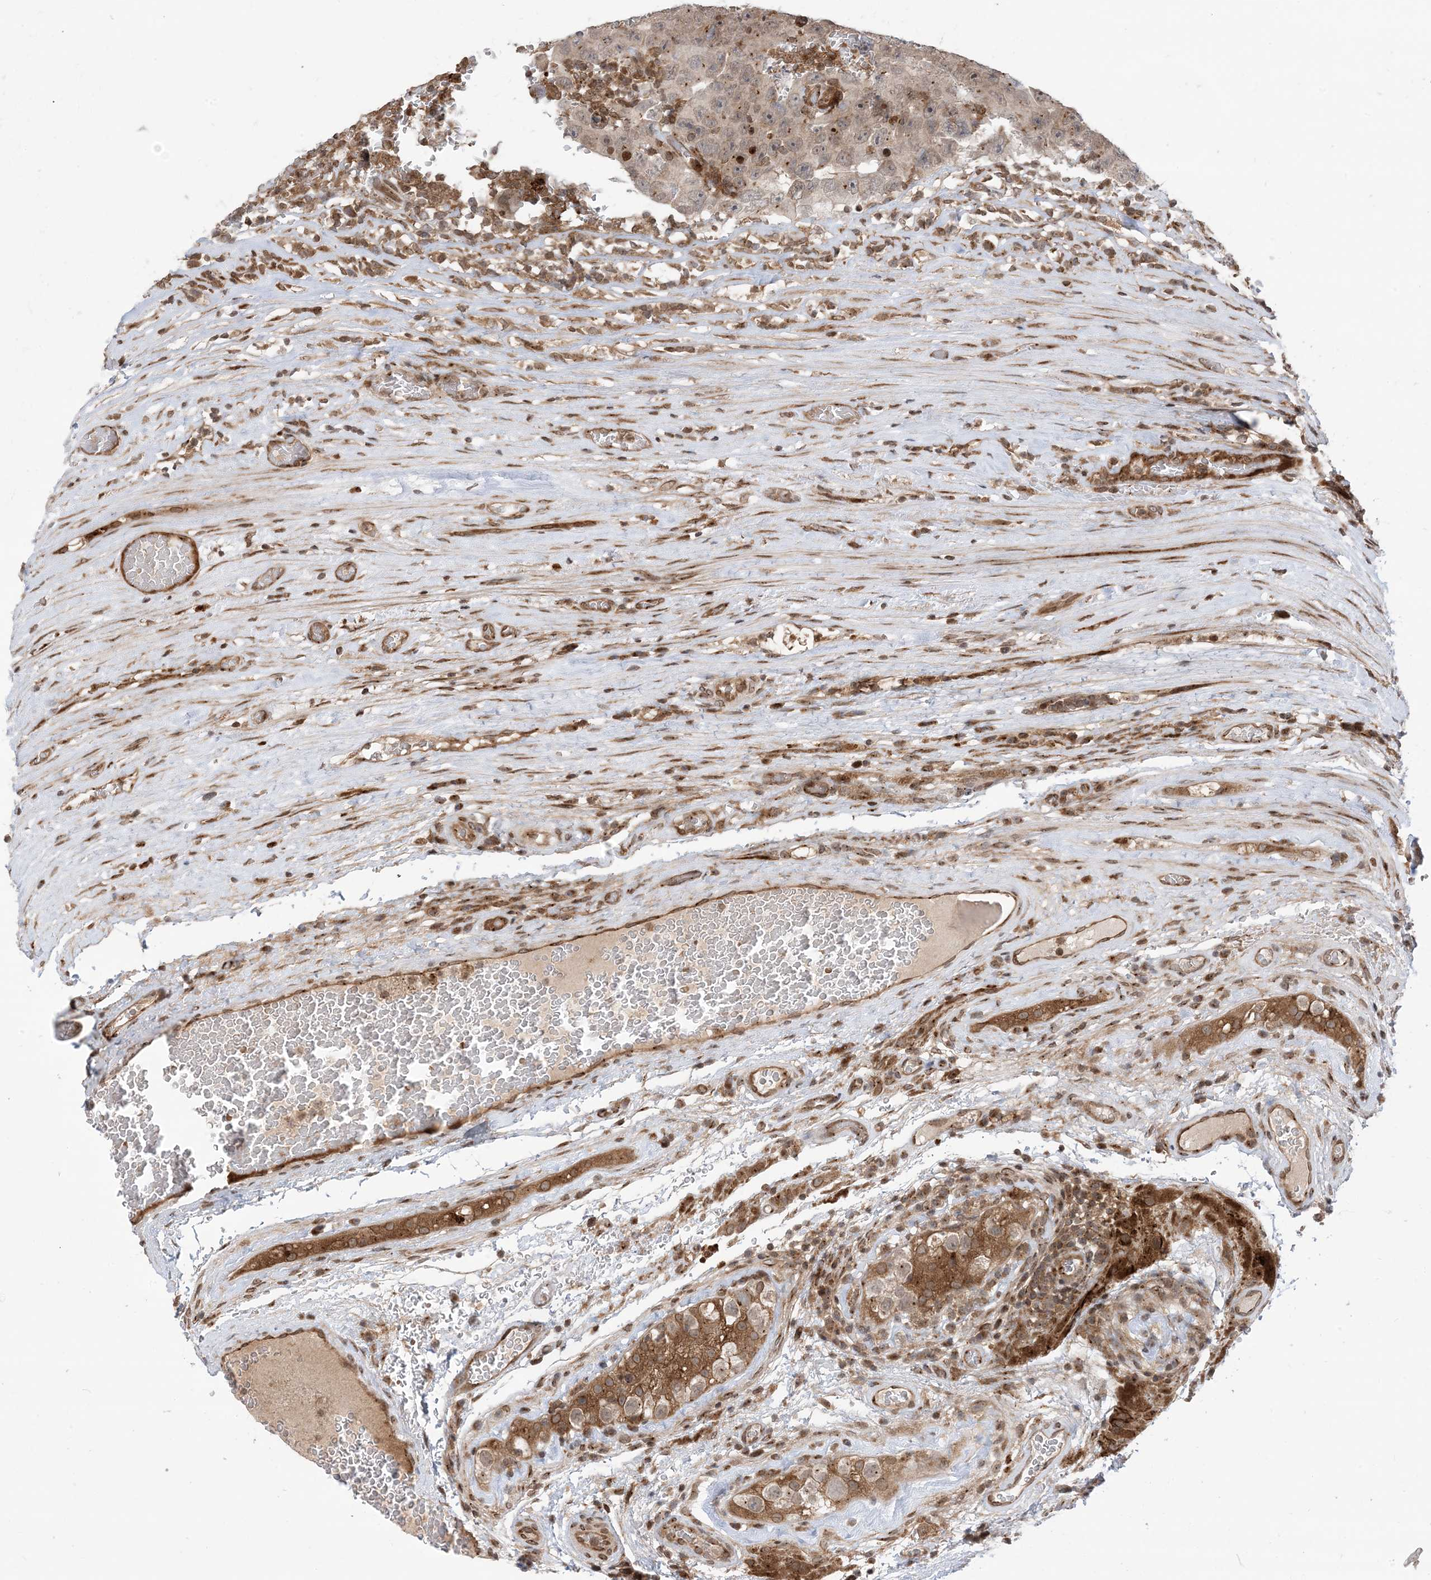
{"staining": {"intensity": "weak", "quantity": "<25%", "location": "cytoplasmic/membranous"}, "tissue": "testis cancer", "cell_type": "Tumor cells", "image_type": "cancer", "snomed": [{"axis": "morphology", "description": "Carcinoma, Embryonal, NOS"}, {"axis": "topography", "description": "Testis"}], "caption": "Immunohistochemistry micrograph of neoplastic tissue: human testis cancer (embryonal carcinoma) stained with DAB (3,3'-diaminobenzidine) exhibits no significant protein positivity in tumor cells.", "gene": "CASP4", "patient": {"sex": "male", "age": 26}}